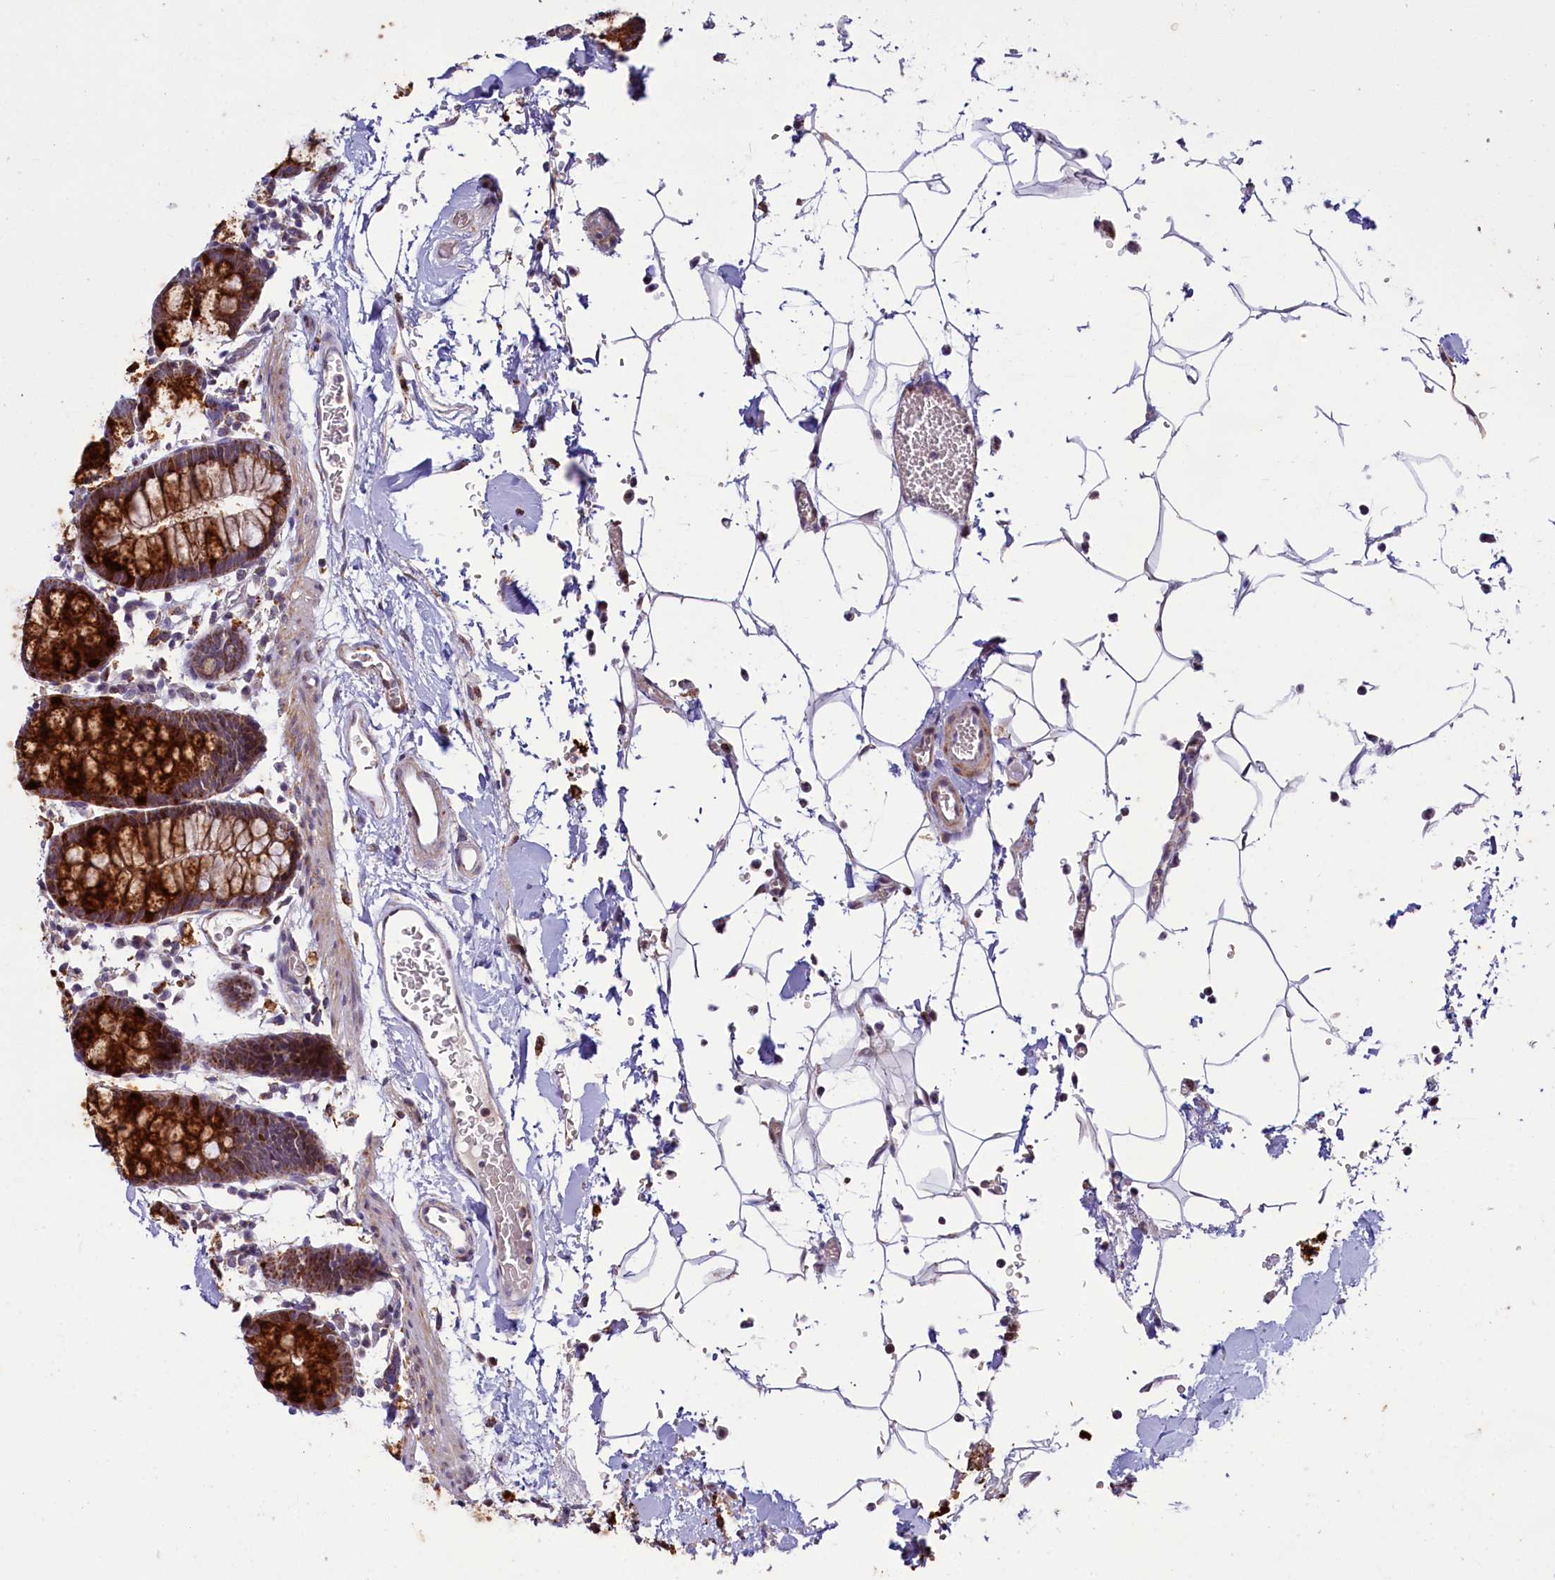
{"staining": {"intensity": "negative", "quantity": "none", "location": "none"}, "tissue": "colon", "cell_type": "Endothelial cells", "image_type": "normal", "snomed": [{"axis": "morphology", "description": "Normal tissue, NOS"}, {"axis": "topography", "description": "Colon"}], "caption": "The immunohistochemistry (IHC) photomicrograph has no significant expression in endothelial cells of colon.", "gene": "DYNC2H1", "patient": {"sex": "male", "age": 75}}